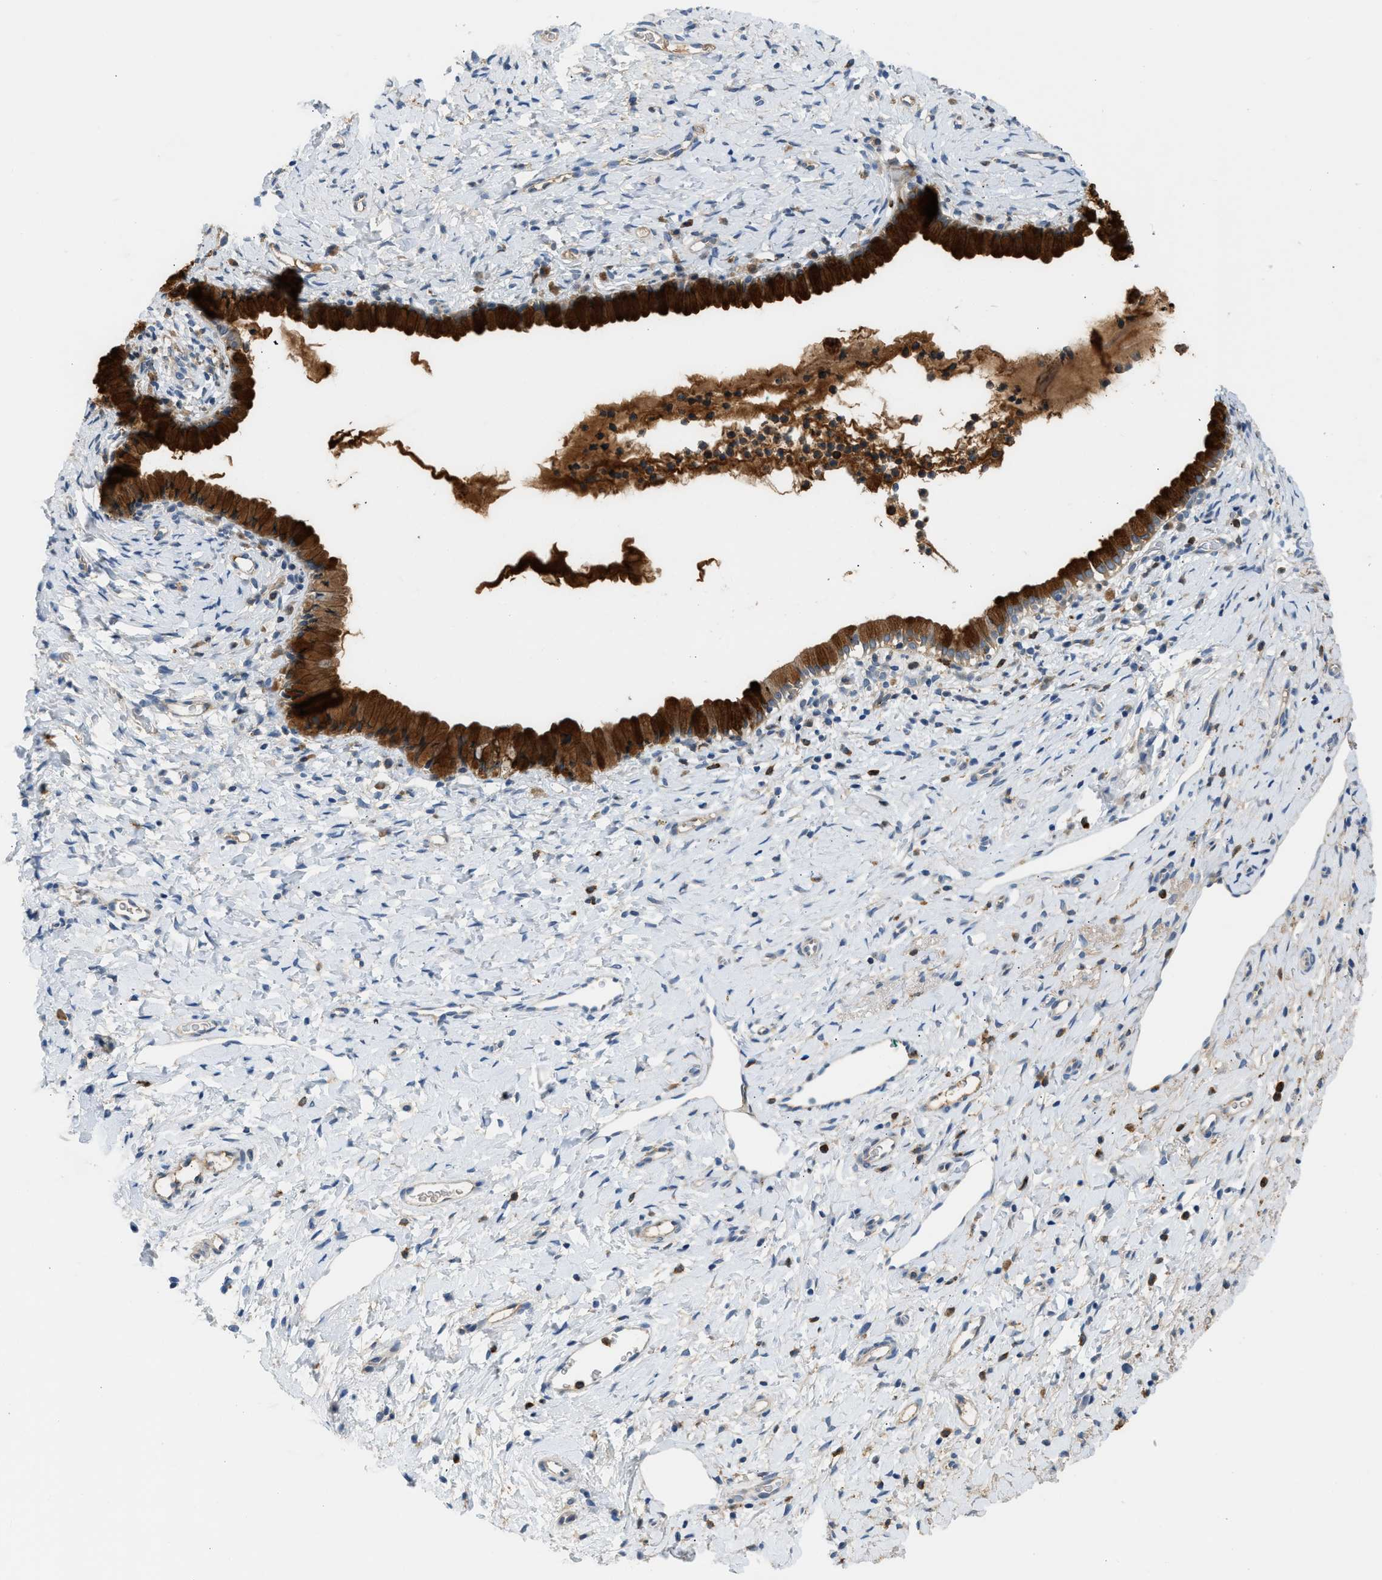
{"staining": {"intensity": "strong", "quantity": ">75%", "location": "cytoplasmic/membranous"}, "tissue": "cervix", "cell_type": "Glandular cells", "image_type": "normal", "snomed": [{"axis": "morphology", "description": "Normal tissue, NOS"}, {"axis": "topography", "description": "Cervix"}], "caption": "Strong cytoplasmic/membranous staining for a protein is present in approximately >75% of glandular cells of benign cervix using immunohistochemistry.", "gene": "RHBDF2", "patient": {"sex": "female", "age": 72}}